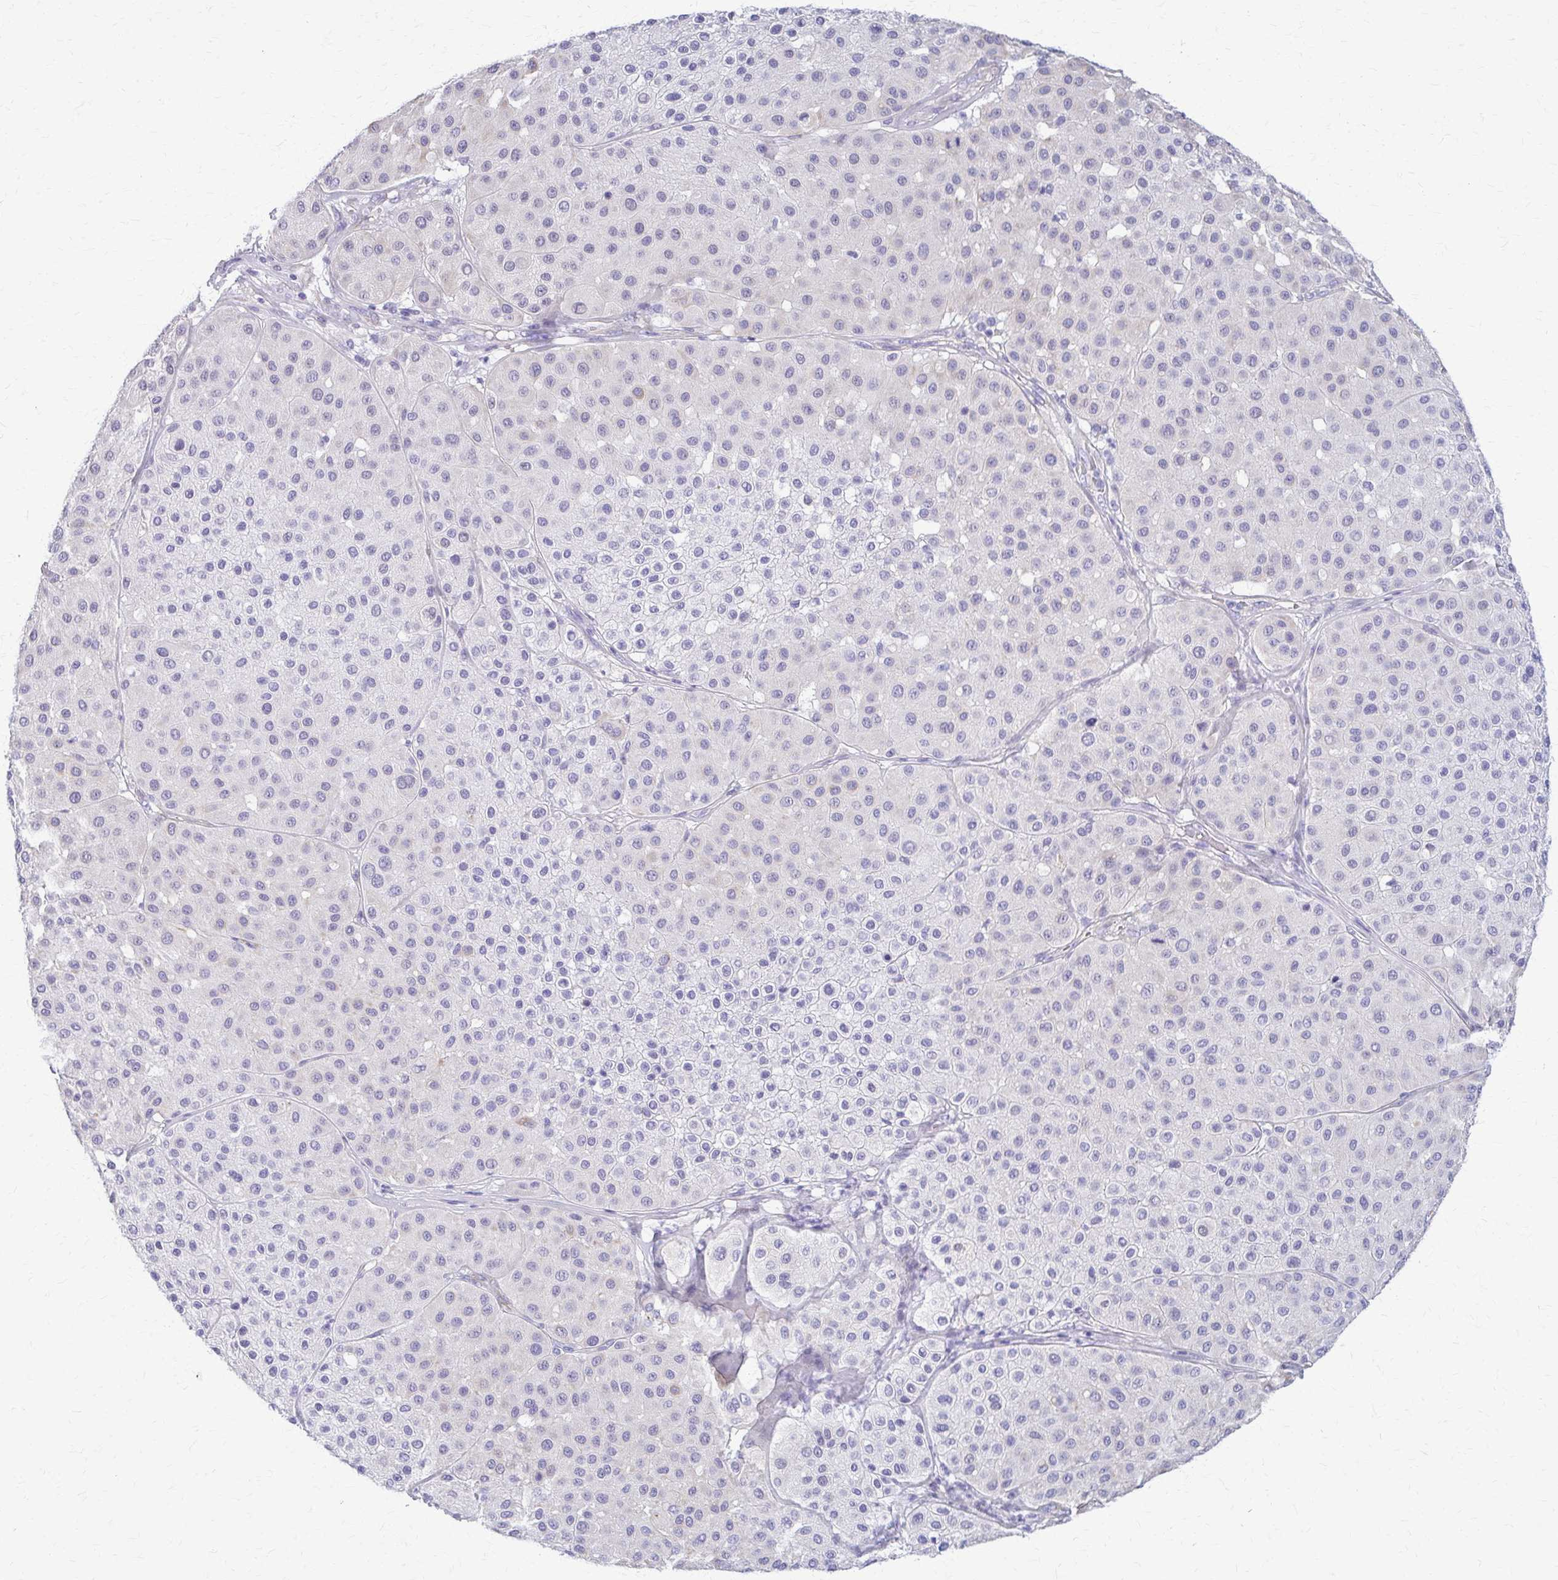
{"staining": {"intensity": "negative", "quantity": "none", "location": "none"}, "tissue": "melanoma", "cell_type": "Tumor cells", "image_type": "cancer", "snomed": [{"axis": "morphology", "description": "Malignant melanoma, Metastatic site"}, {"axis": "topography", "description": "Smooth muscle"}], "caption": "This image is of malignant melanoma (metastatic site) stained with immunohistochemistry to label a protein in brown with the nuclei are counter-stained blue. There is no expression in tumor cells.", "gene": "GFAP", "patient": {"sex": "male", "age": 41}}